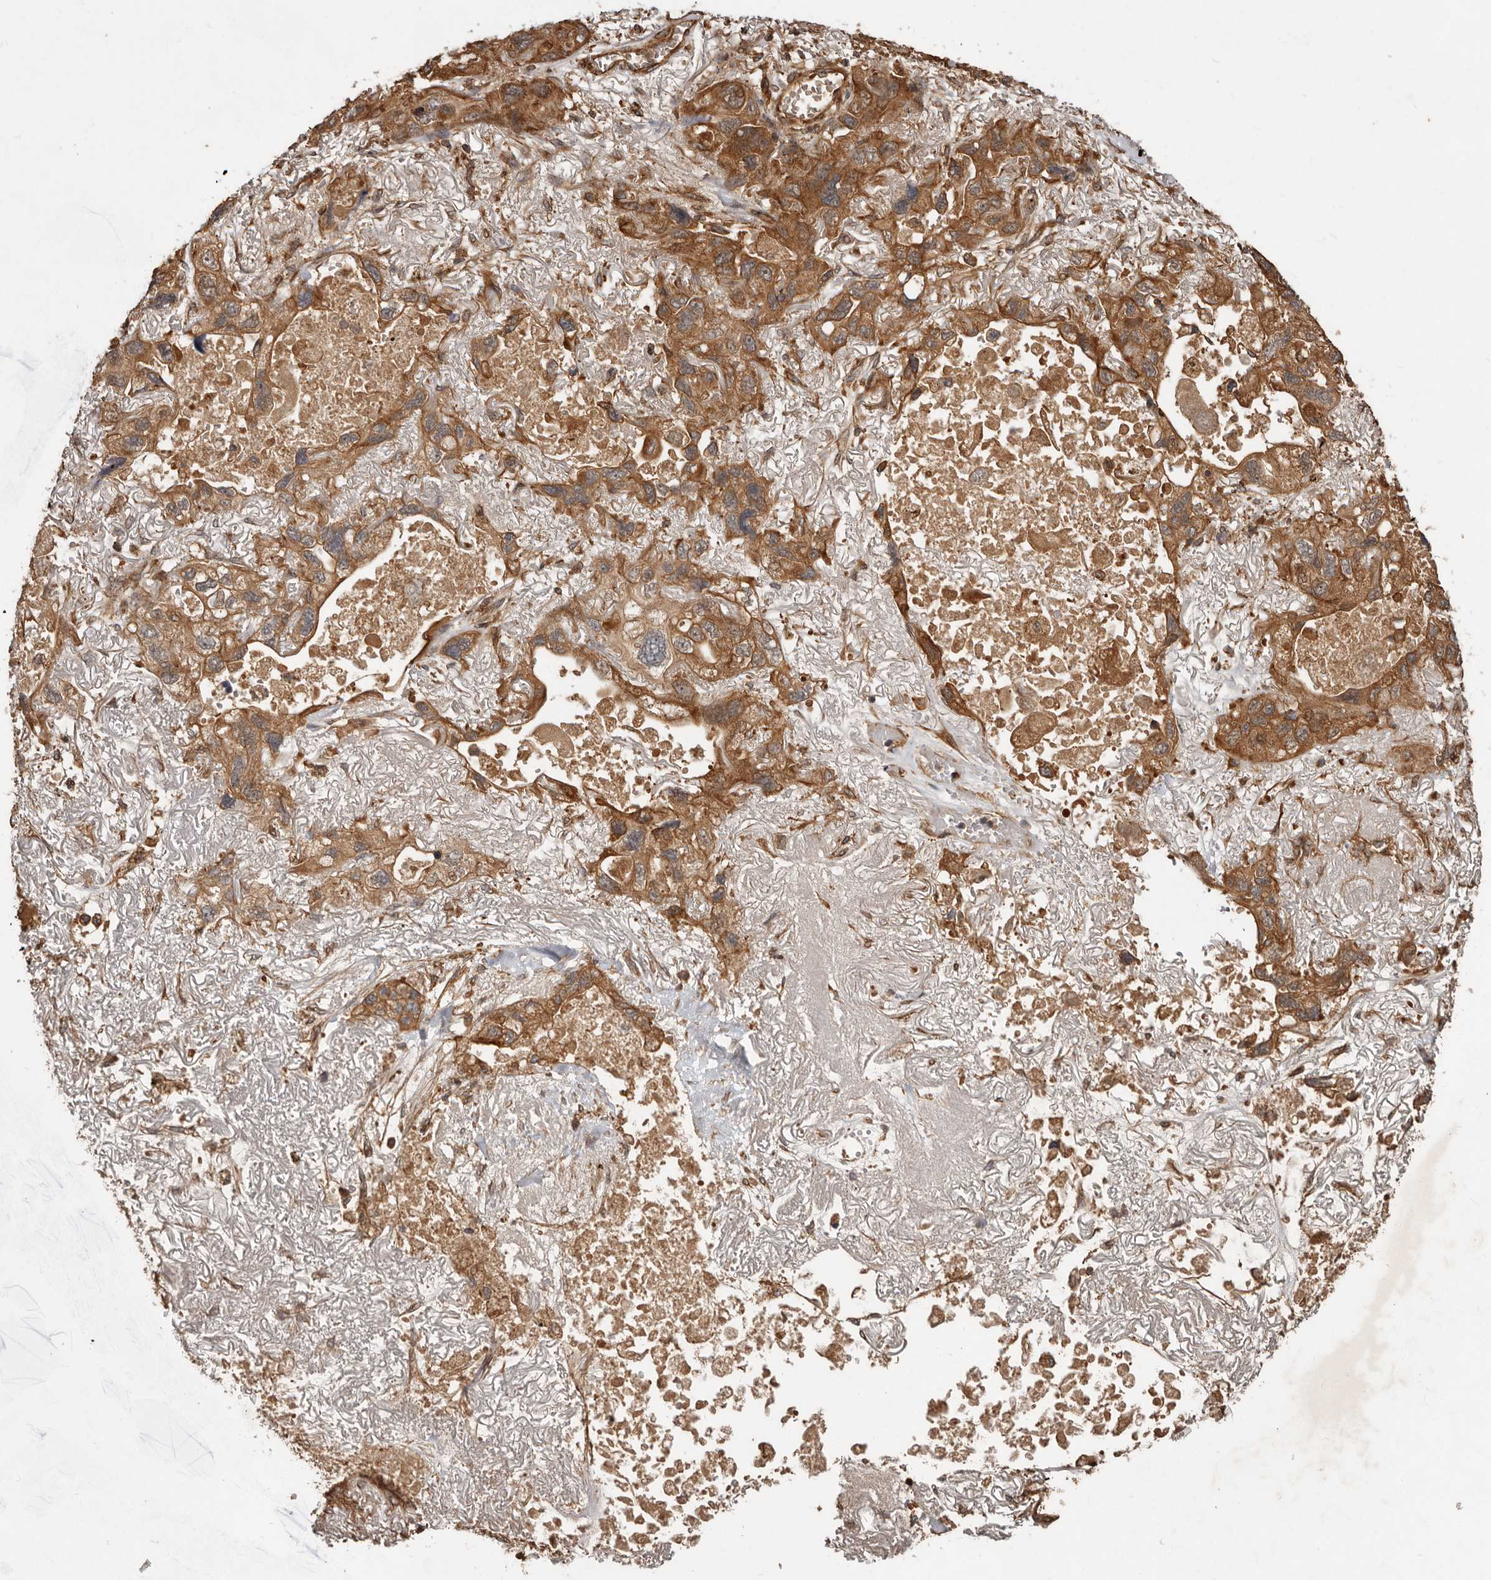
{"staining": {"intensity": "moderate", "quantity": ">75%", "location": "cytoplasmic/membranous"}, "tissue": "lung cancer", "cell_type": "Tumor cells", "image_type": "cancer", "snomed": [{"axis": "morphology", "description": "Squamous cell carcinoma, NOS"}, {"axis": "topography", "description": "Lung"}], "caption": "IHC of squamous cell carcinoma (lung) demonstrates medium levels of moderate cytoplasmic/membranous positivity in approximately >75% of tumor cells.", "gene": "STK36", "patient": {"sex": "female", "age": 73}}